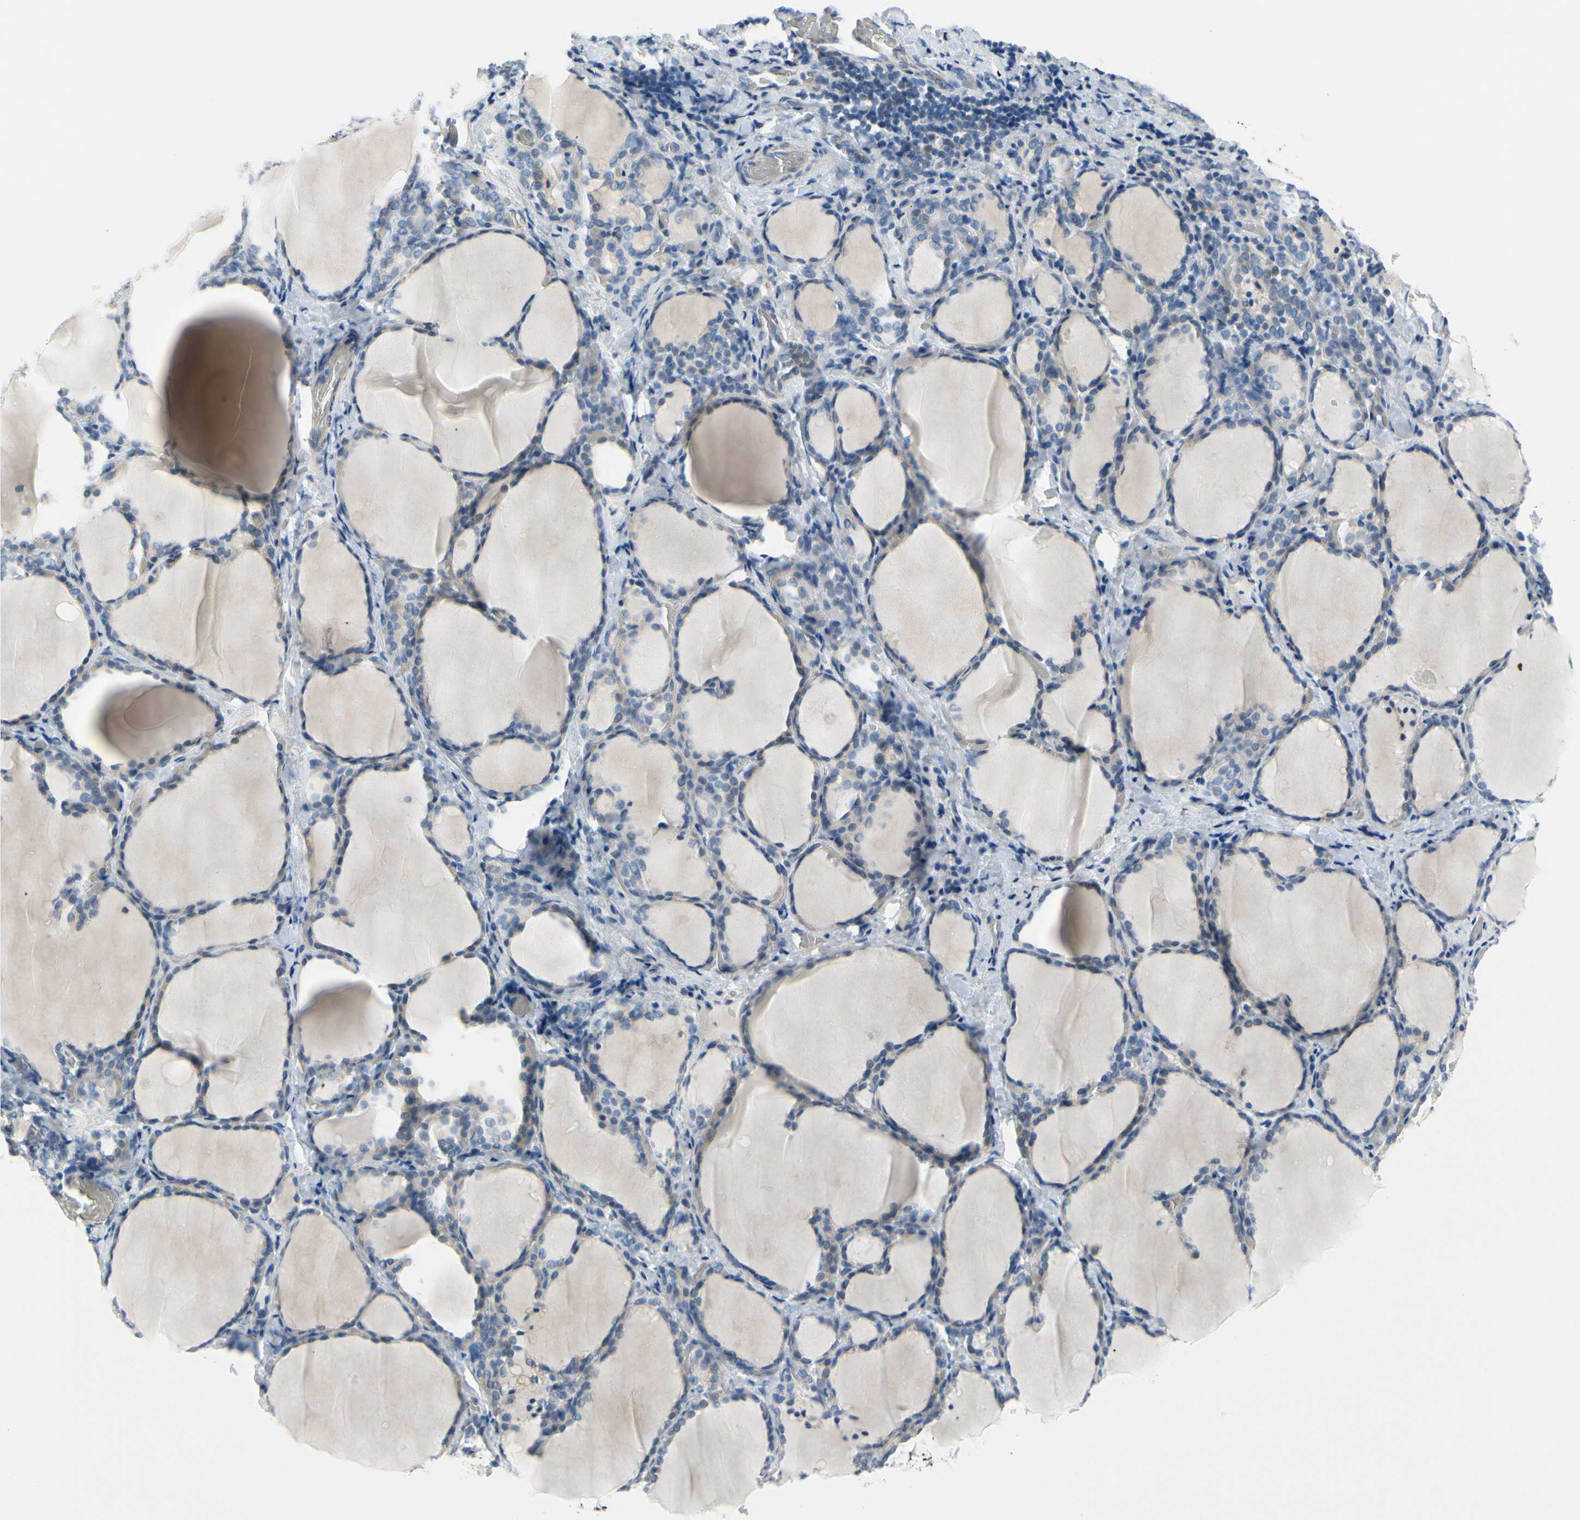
{"staining": {"intensity": "weak", "quantity": ">75%", "location": "cytoplasmic/membranous"}, "tissue": "thyroid gland", "cell_type": "Glandular cells", "image_type": "normal", "snomed": [{"axis": "morphology", "description": "Normal tissue, NOS"}, {"axis": "morphology", "description": "Papillary adenocarcinoma, NOS"}, {"axis": "topography", "description": "Thyroid gland"}], "caption": "There is low levels of weak cytoplasmic/membranous positivity in glandular cells of normal thyroid gland, as demonstrated by immunohistochemical staining (brown color).", "gene": "FCER2", "patient": {"sex": "female", "age": 30}}